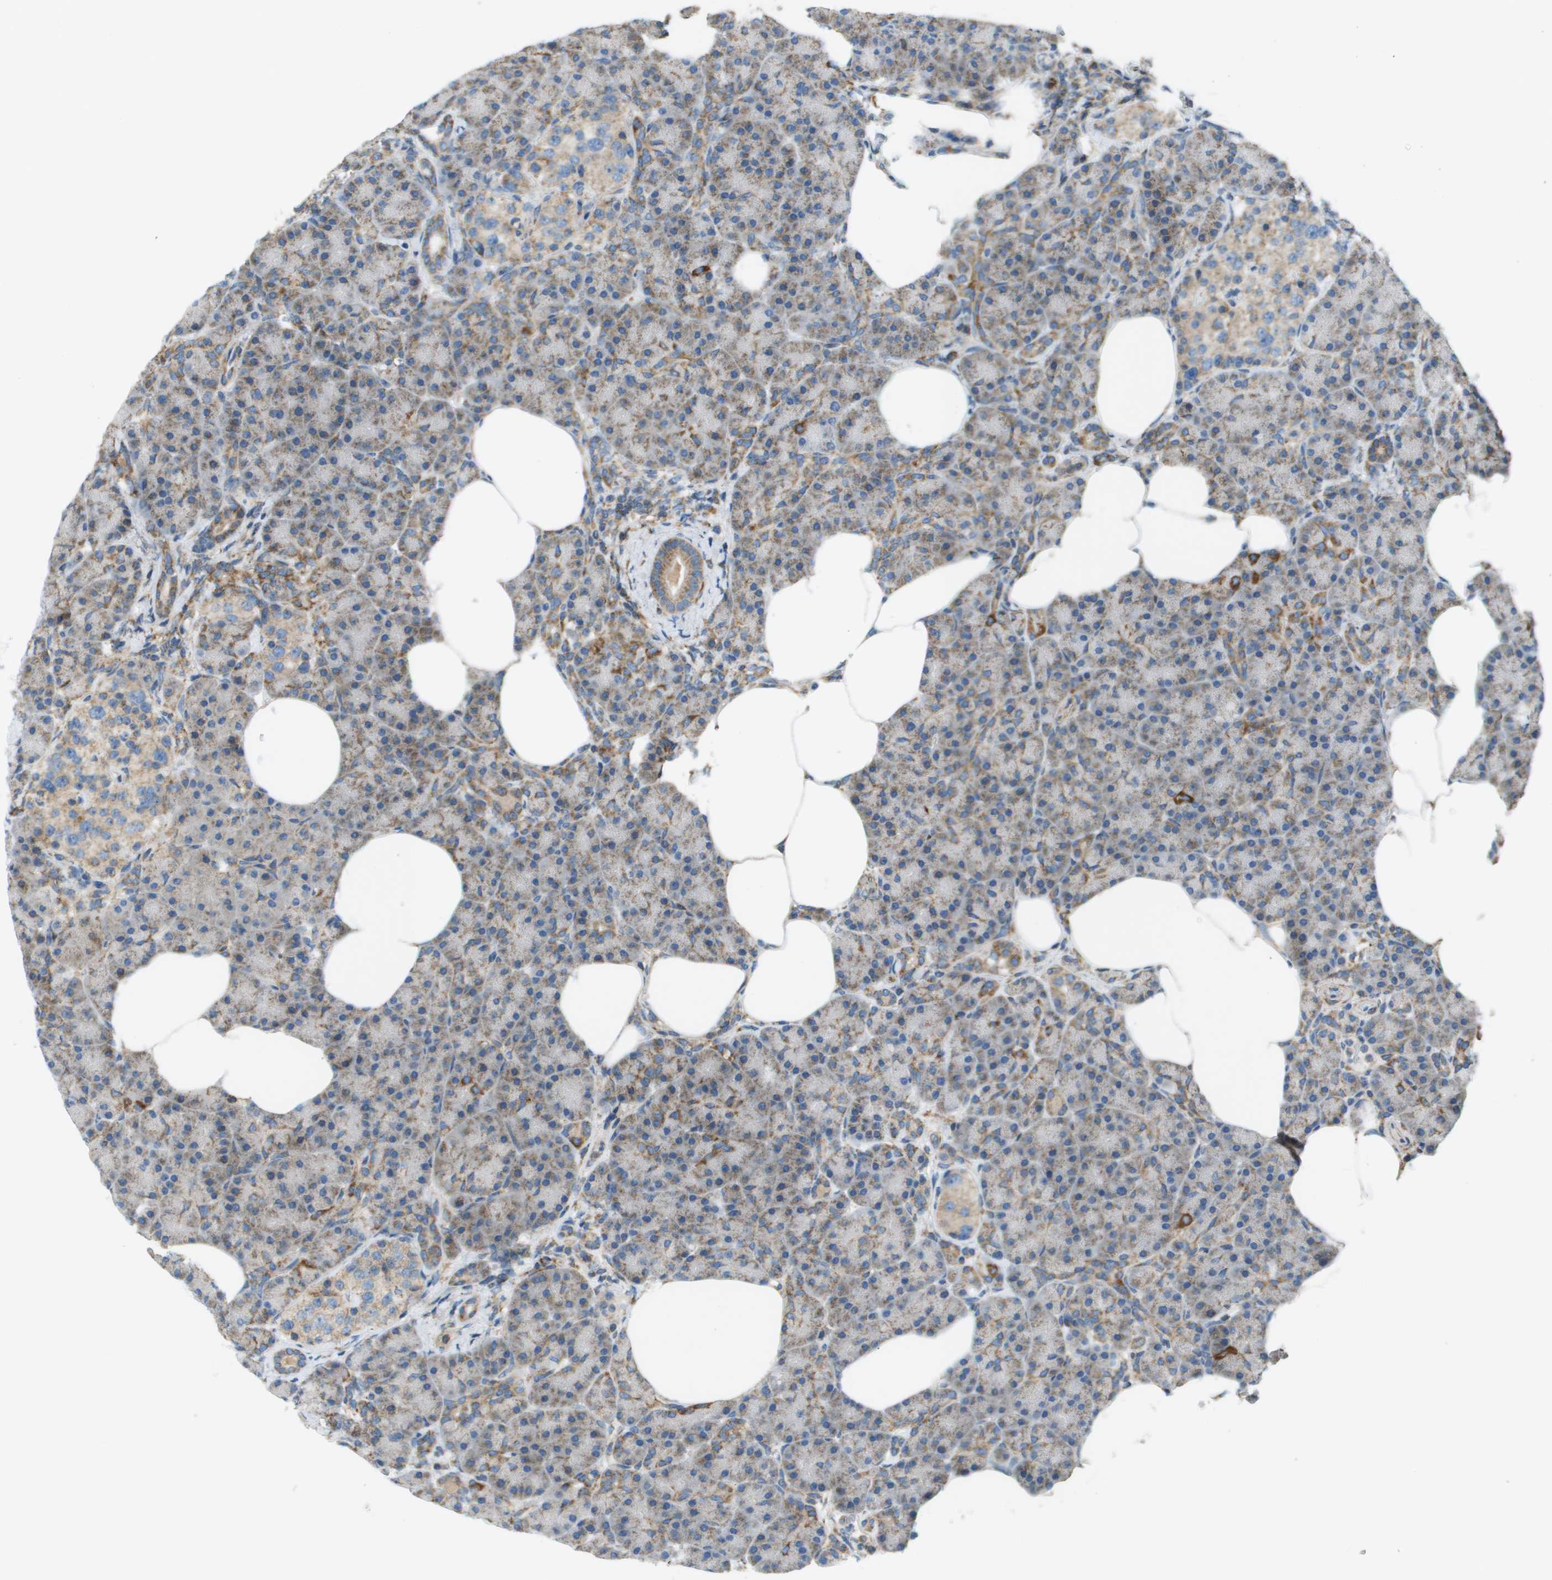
{"staining": {"intensity": "moderate", "quantity": "25%-75%", "location": "cytoplasmic/membranous"}, "tissue": "pancreas", "cell_type": "Exocrine glandular cells", "image_type": "normal", "snomed": [{"axis": "morphology", "description": "Normal tissue, NOS"}, {"axis": "topography", "description": "Pancreas"}], "caption": "Pancreas stained with immunohistochemistry (IHC) exhibits moderate cytoplasmic/membranous staining in about 25%-75% of exocrine glandular cells.", "gene": "TAOK3", "patient": {"sex": "female", "age": 70}}